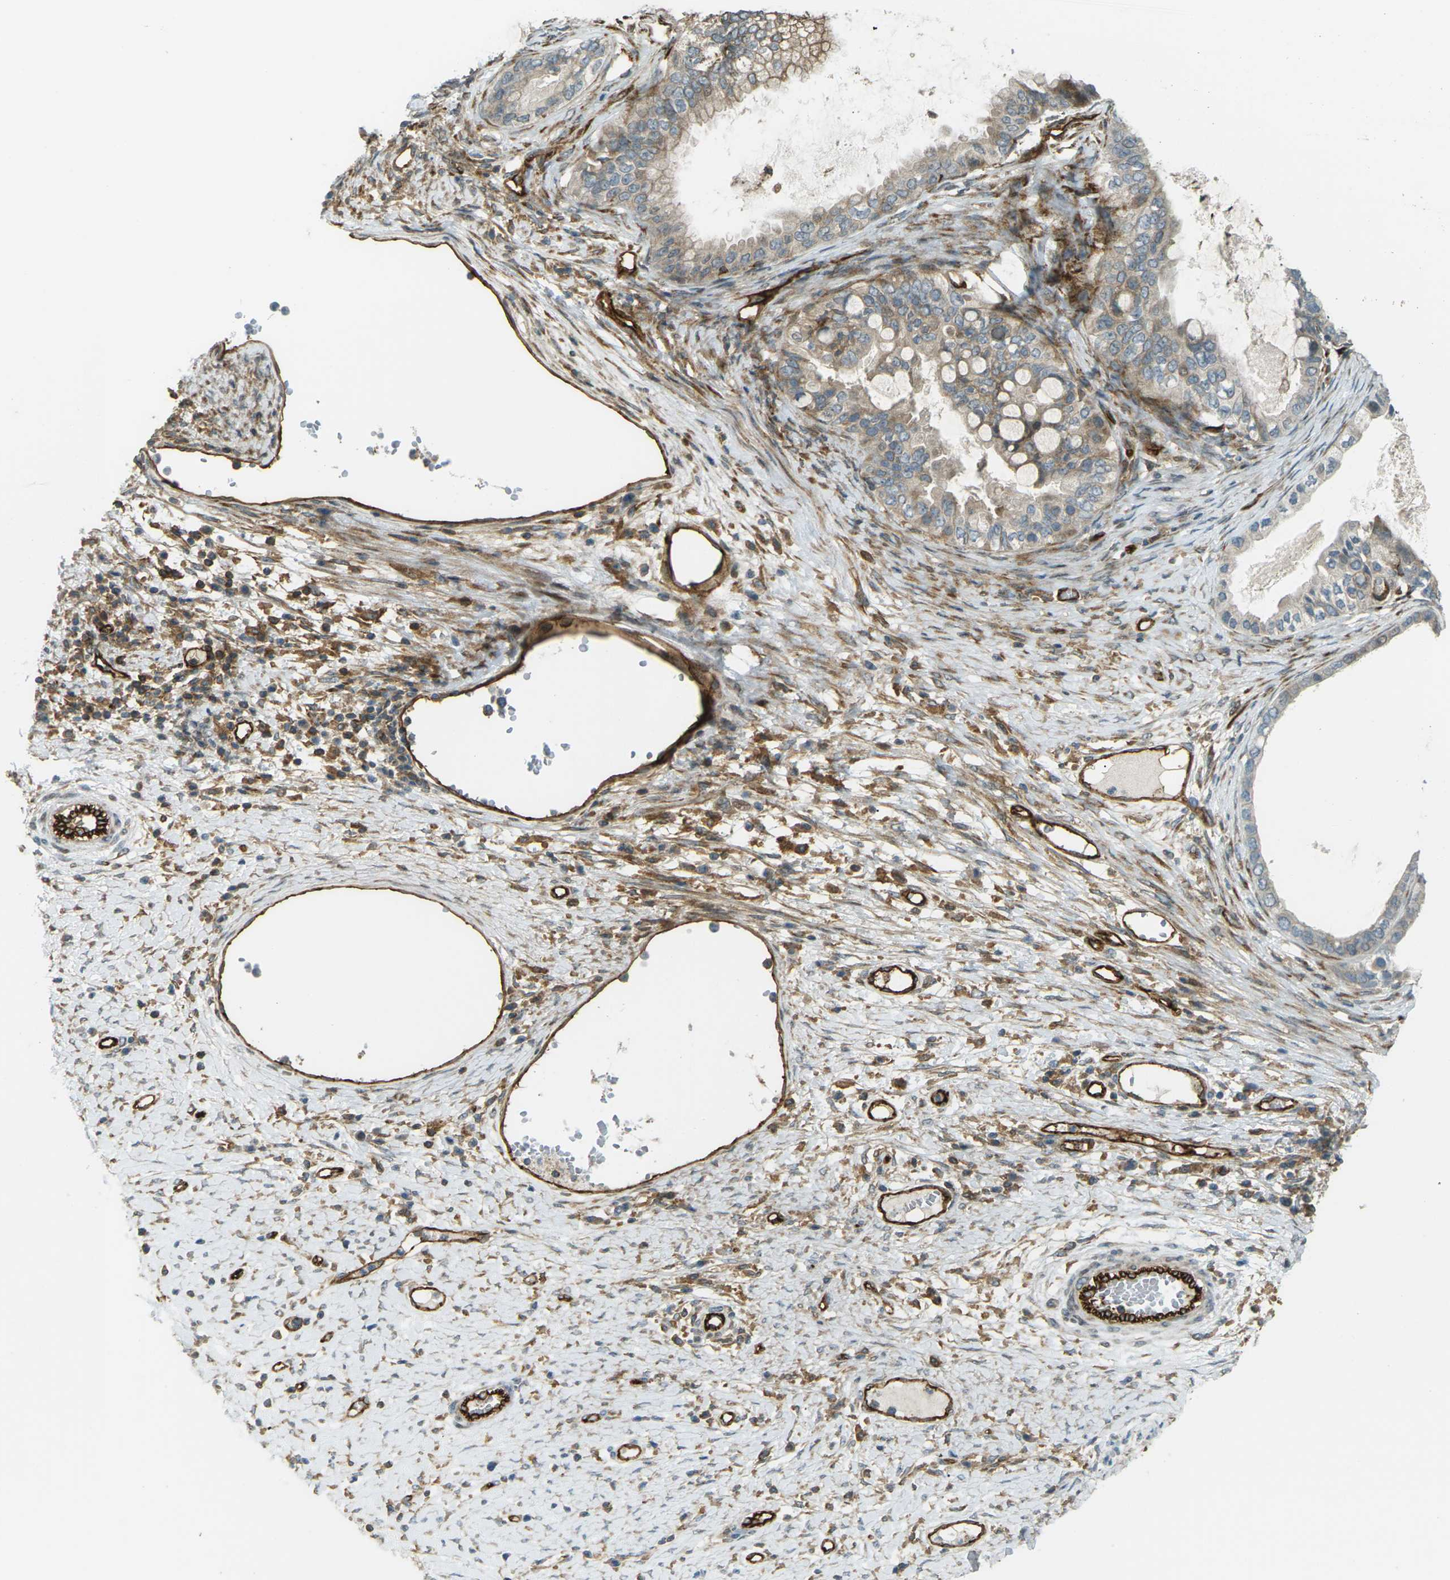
{"staining": {"intensity": "moderate", "quantity": "<25%", "location": "cytoplasmic/membranous"}, "tissue": "ovarian cancer", "cell_type": "Tumor cells", "image_type": "cancer", "snomed": [{"axis": "morphology", "description": "Cystadenocarcinoma, mucinous, NOS"}, {"axis": "topography", "description": "Ovary"}], "caption": "IHC micrograph of mucinous cystadenocarcinoma (ovarian) stained for a protein (brown), which demonstrates low levels of moderate cytoplasmic/membranous positivity in approximately <25% of tumor cells.", "gene": "S1PR1", "patient": {"sex": "female", "age": 80}}